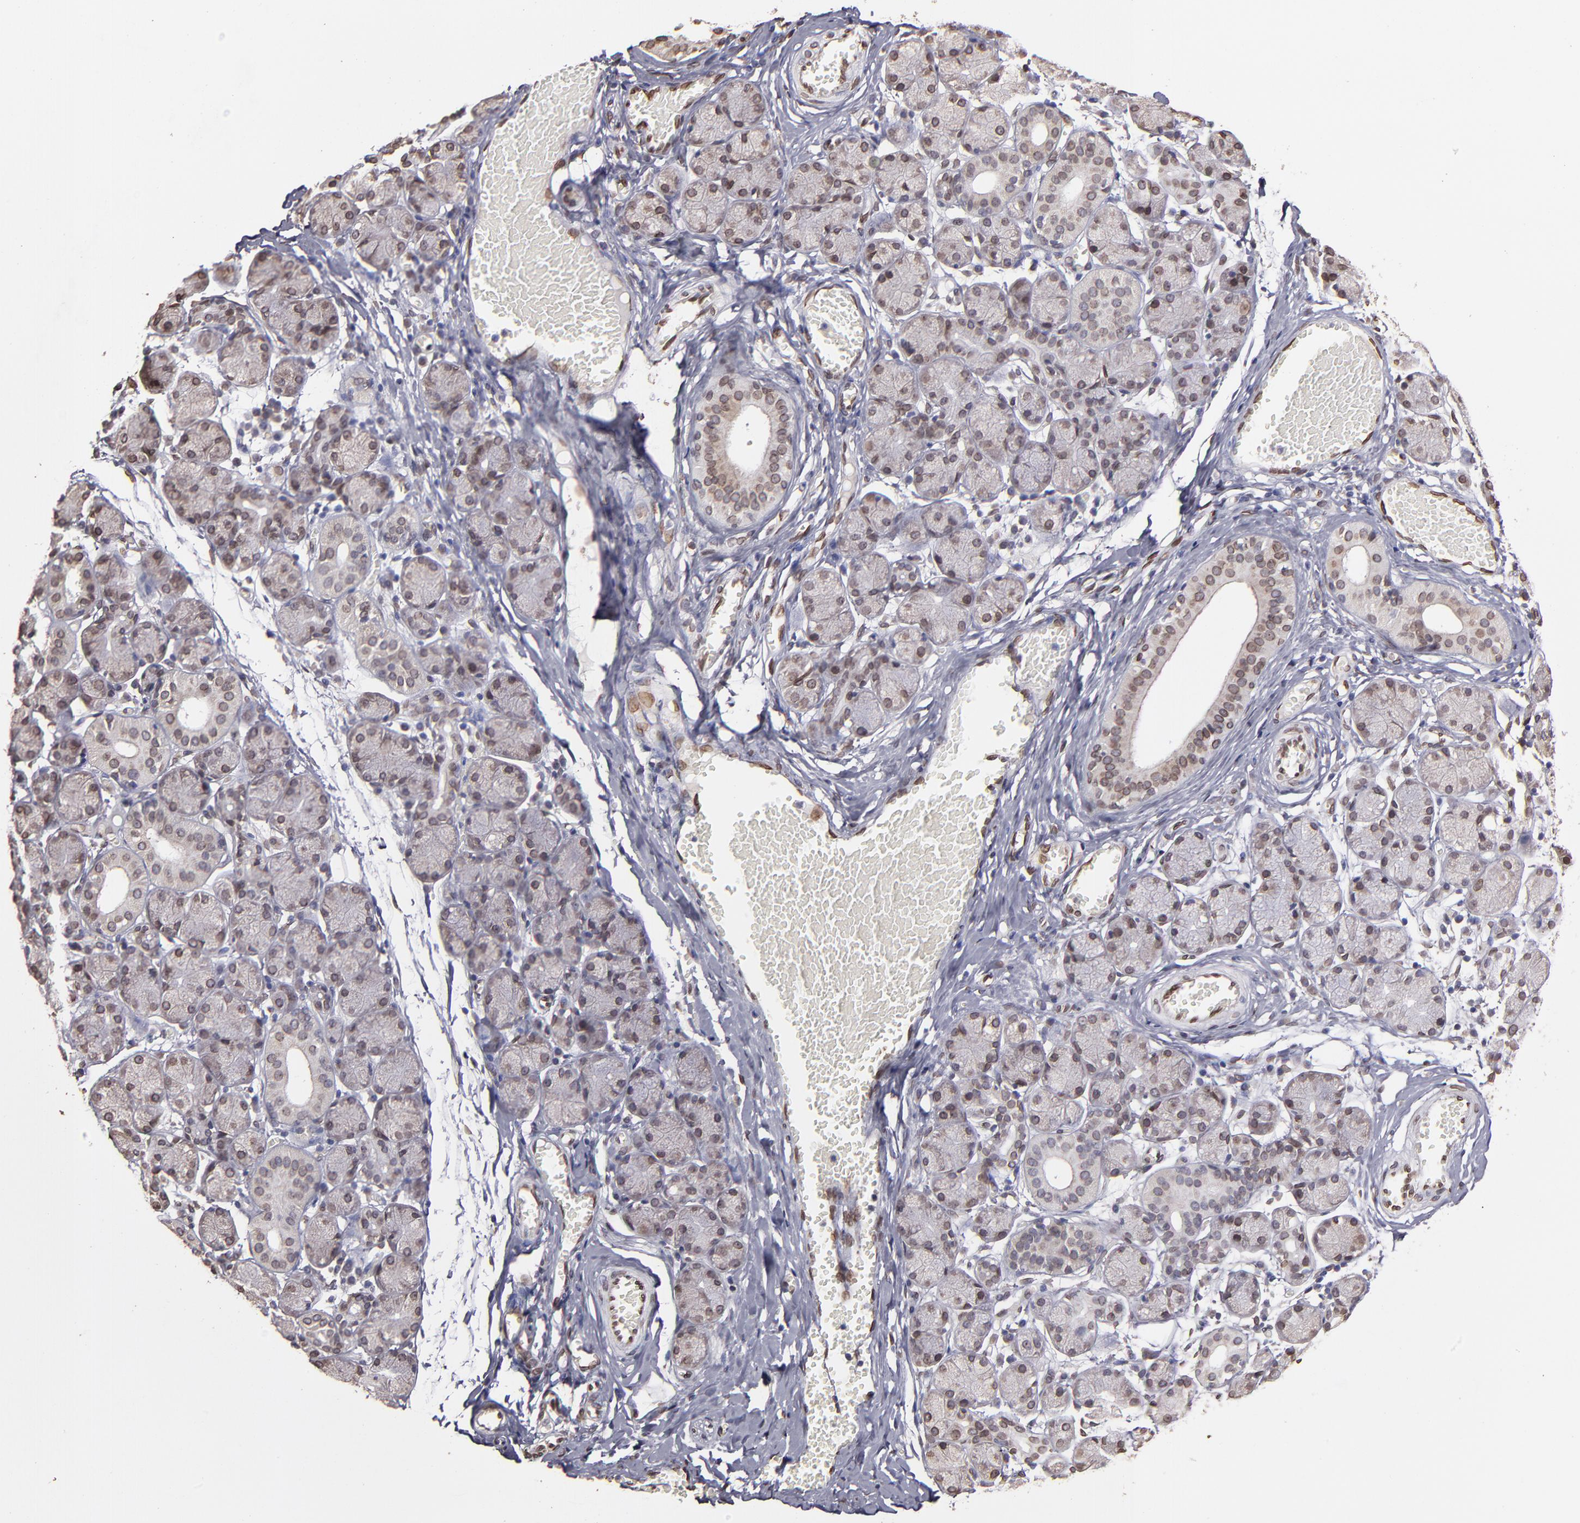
{"staining": {"intensity": "weak", "quantity": ">75%", "location": "nuclear"}, "tissue": "salivary gland", "cell_type": "Glandular cells", "image_type": "normal", "snomed": [{"axis": "morphology", "description": "Normal tissue, NOS"}, {"axis": "topography", "description": "Salivary gland"}], "caption": "Glandular cells reveal low levels of weak nuclear positivity in approximately >75% of cells in unremarkable human salivary gland. (DAB (3,3'-diaminobenzidine) IHC with brightfield microscopy, high magnification).", "gene": "PUM3", "patient": {"sex": "female", "age": 24}}